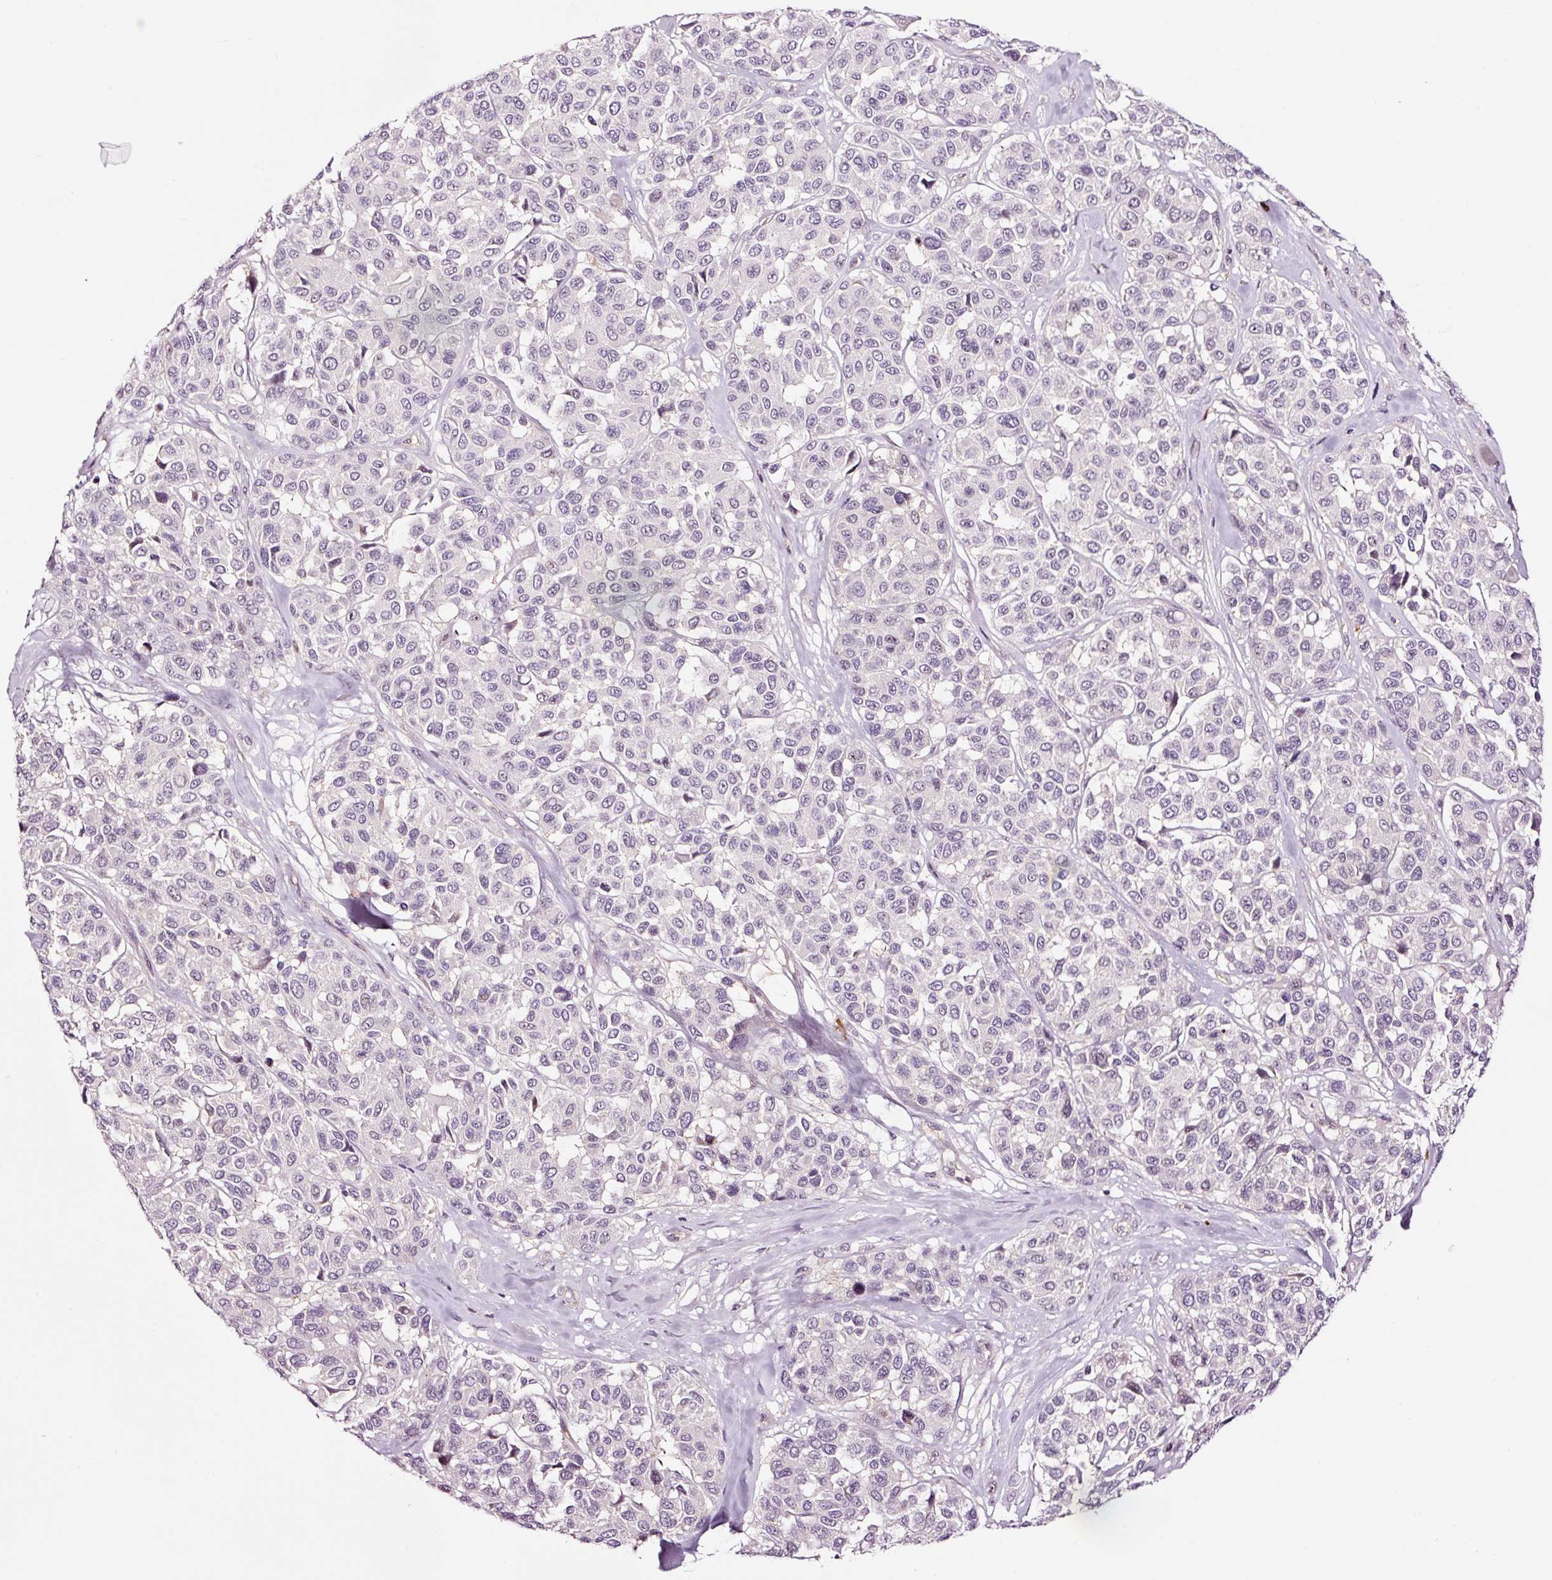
{"staining": {"intensity": "negative", "quantity": "none", "location": "none"}, "tissue": "melanoma", "cell_type": "Tumor cells", "image_type": "cancer", "snomed": [{"axis": "morphology", "description": "Malignant melanoma, NOS"}, {"axis": "topography", "description": "Skin"}], "caption": "Melanoma was stained to show a protein in brown. There is no significant expression in tumor cells.", "gene": "UTP14A", "patient": {"sex": "female", "age": 66}}